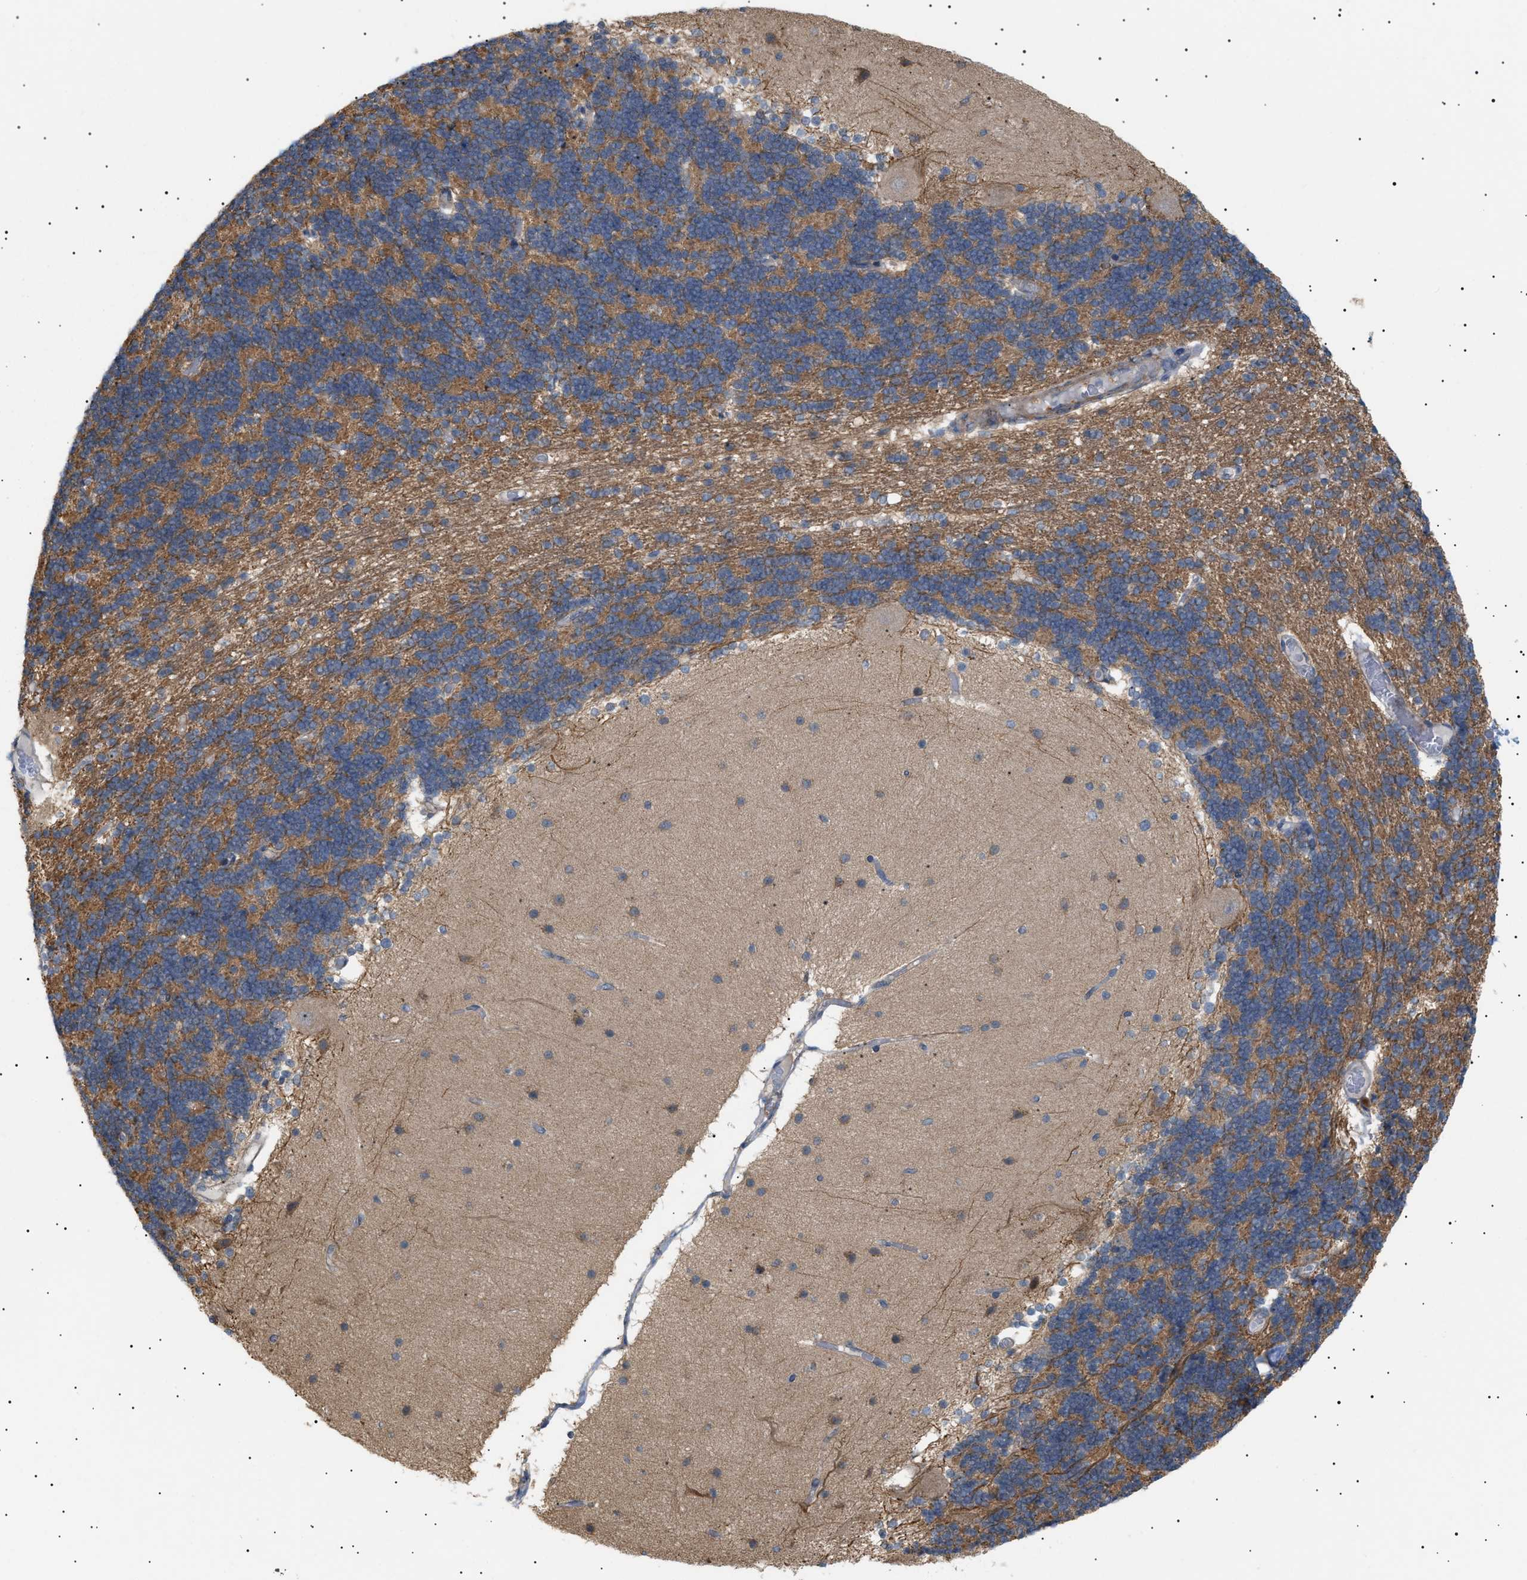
{"staining": {"intensity": "moderate", "quantity": ">75%", "location": "cytoplasmic/membranous"}, "tissue": "cerebellum", "cell_type": "Cells in granular layer", "image_type": "normal", "snomed": [{"axis": "morphology", "description": "Normal tissue, NOS"}, {"axis": "topography", "description": "Cerebellum"}], "caption": "Immunohistochemistry (IHC) micrograph of normal cerebellum stained for a protein (brown), which demonstrates medium levels of moderate cytoplasmic/membranous staining in approximately >75% of cells in granular layer.", "gene": "IRS2", "patient": {"sex": "female", "age": 54}}